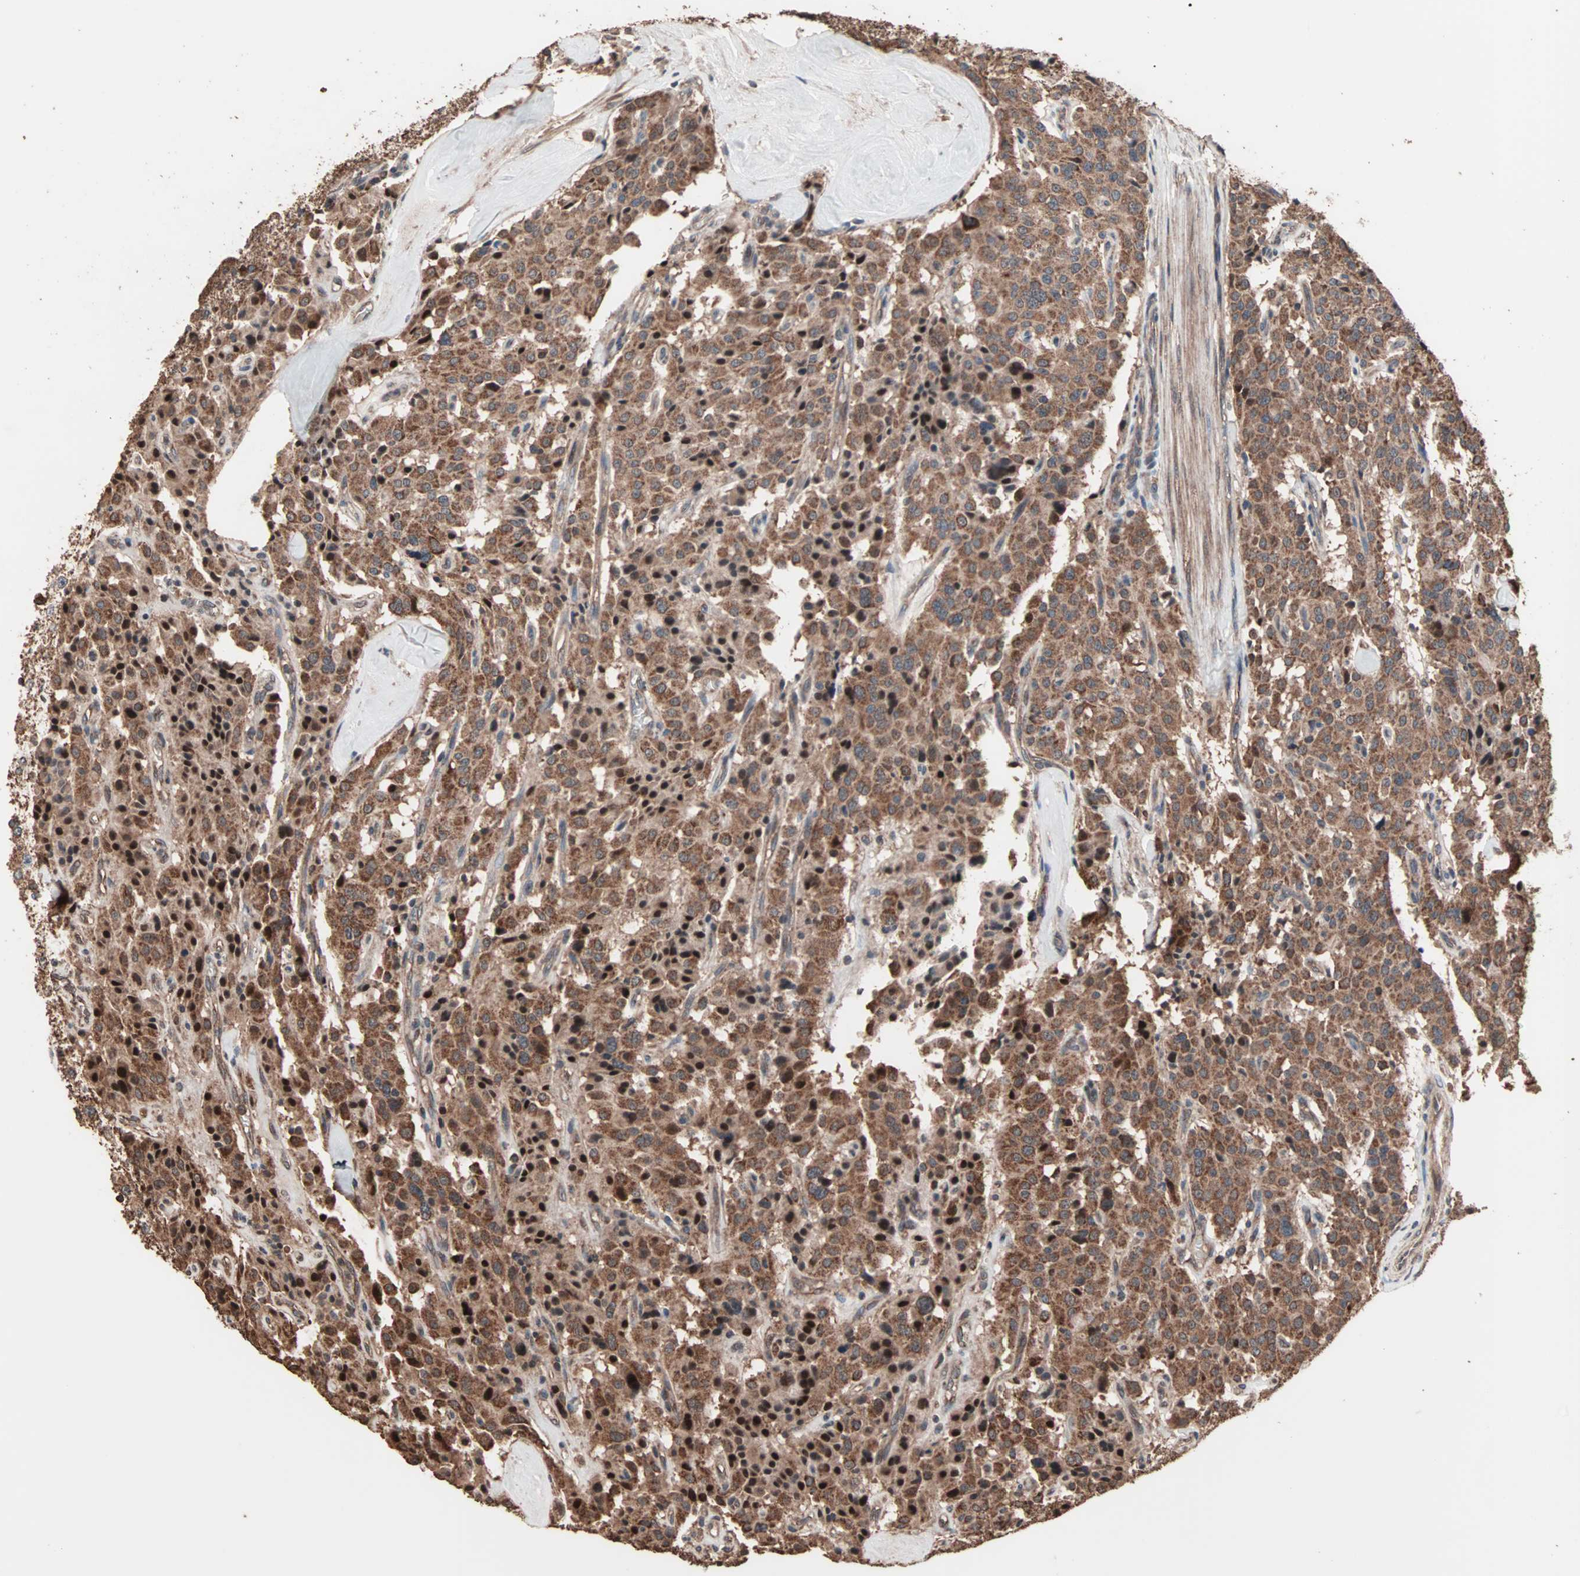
{"staining": {"intensity": "moderate", "quantity": ">75%", "location": "cytoplasmic/membranous"}, "tissue": "carcinoid", "cell_type": "Tumor cells", "image_type": "cancer", "snomed": [{"axis": "morphology", "description": "Carcinoid, malignant, NOS"}, {"axis": "topography", "description": "Lung"}], "caption": "This is an image of IHC staining of carcinoid, which shows moderate expression in the cytoplasmic/membranous of tumor cells.", "gene": "MRPL2", "patient": {"sex": "male", "age": 30}}